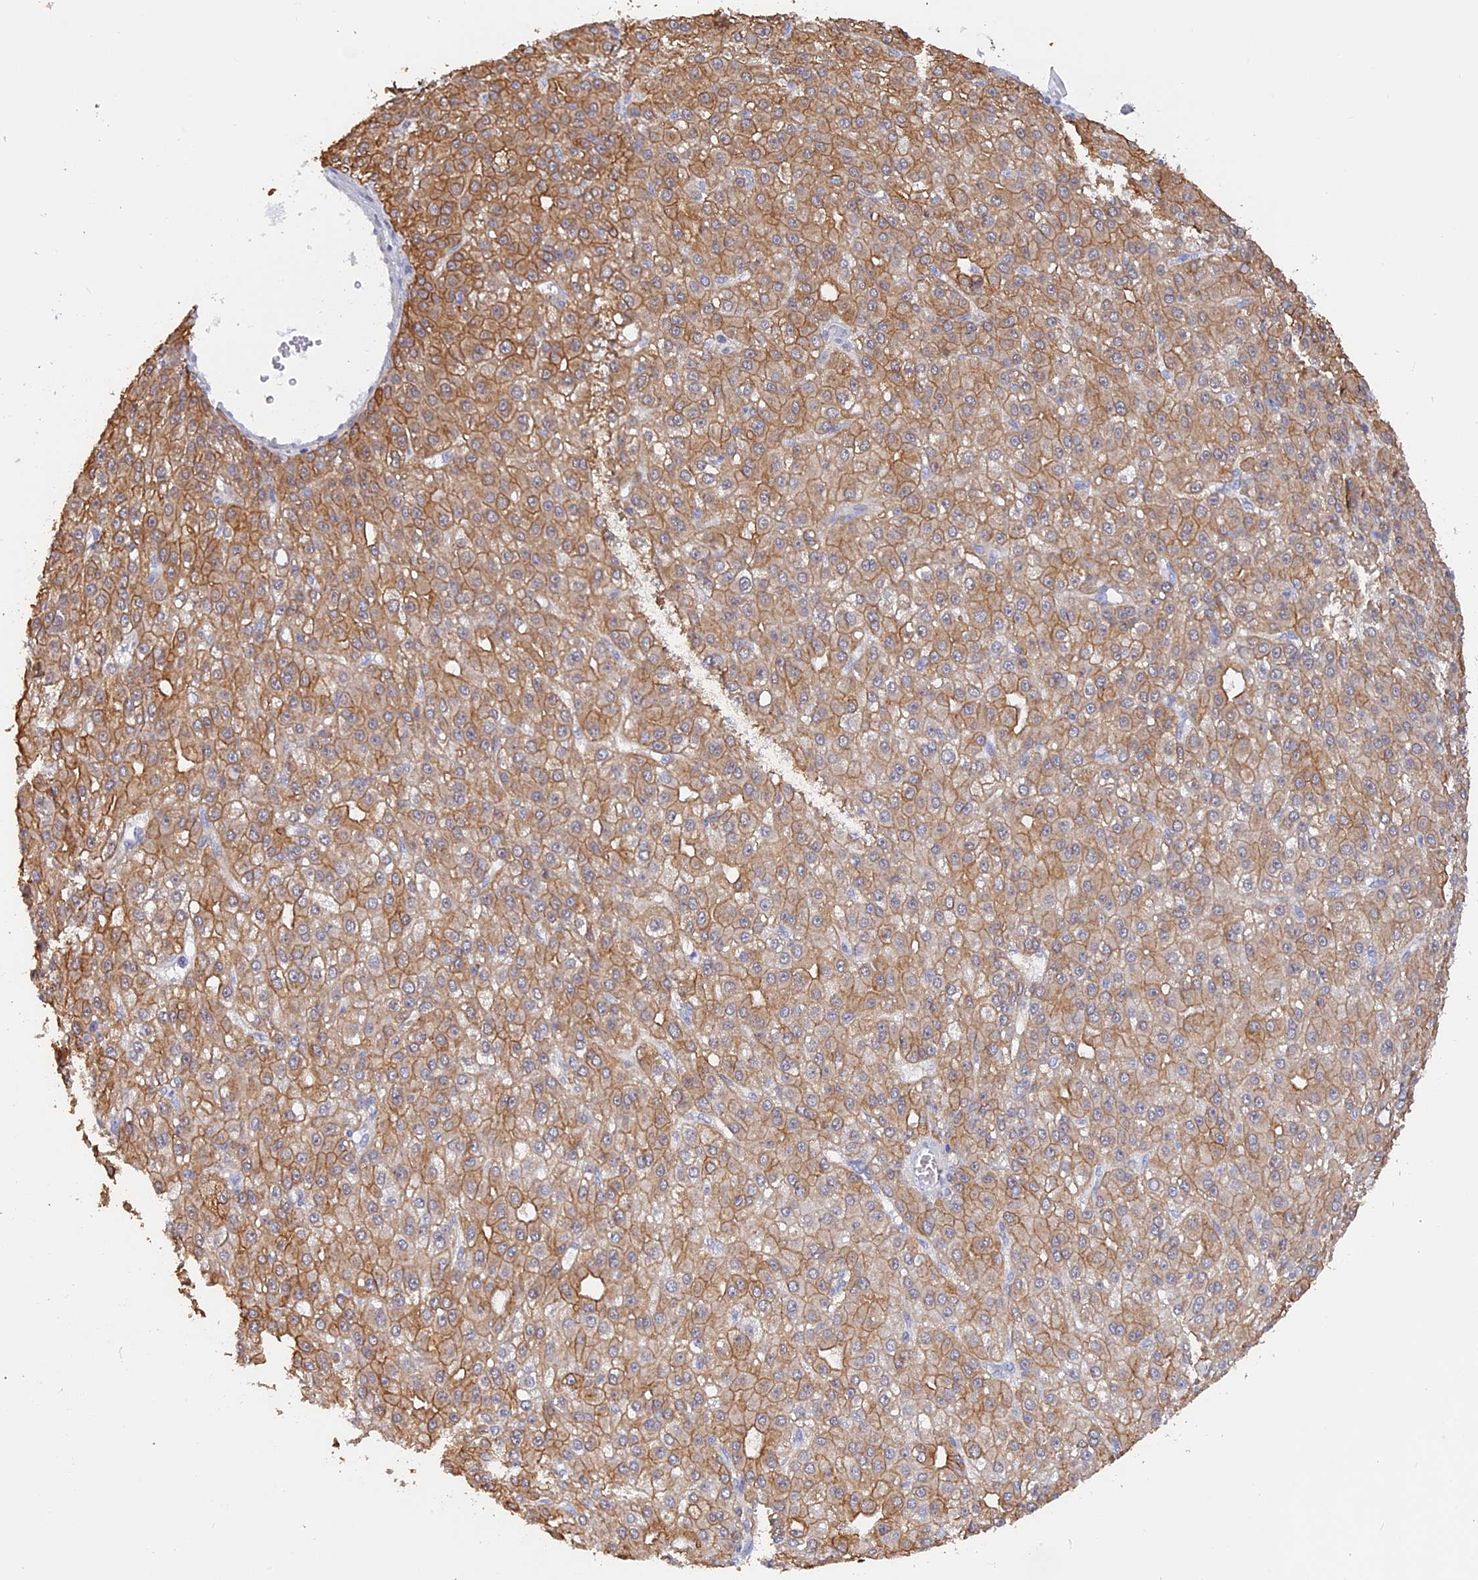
{"staining": {"intensity": "moderate", "quantity": ">75%", "location": "cytoplasmic/membranous"}, "tissue": "liver cancer", "cell_type": "Tumor cells", "image_type": "cancer", "snomed": [{"axis": "morphology", "description": "Carcinoma, Hepatocellular, NOS"}, {"axis": "topography", "description": "Liver"}], "caption": "Protein analysis of liver cancer tissue demonstrates moderate cytoplasmic/membranous staining in approximately >75% of tumor cells.", "gene": "STUB1", "patient": {"sex": "male", "age": 67}}